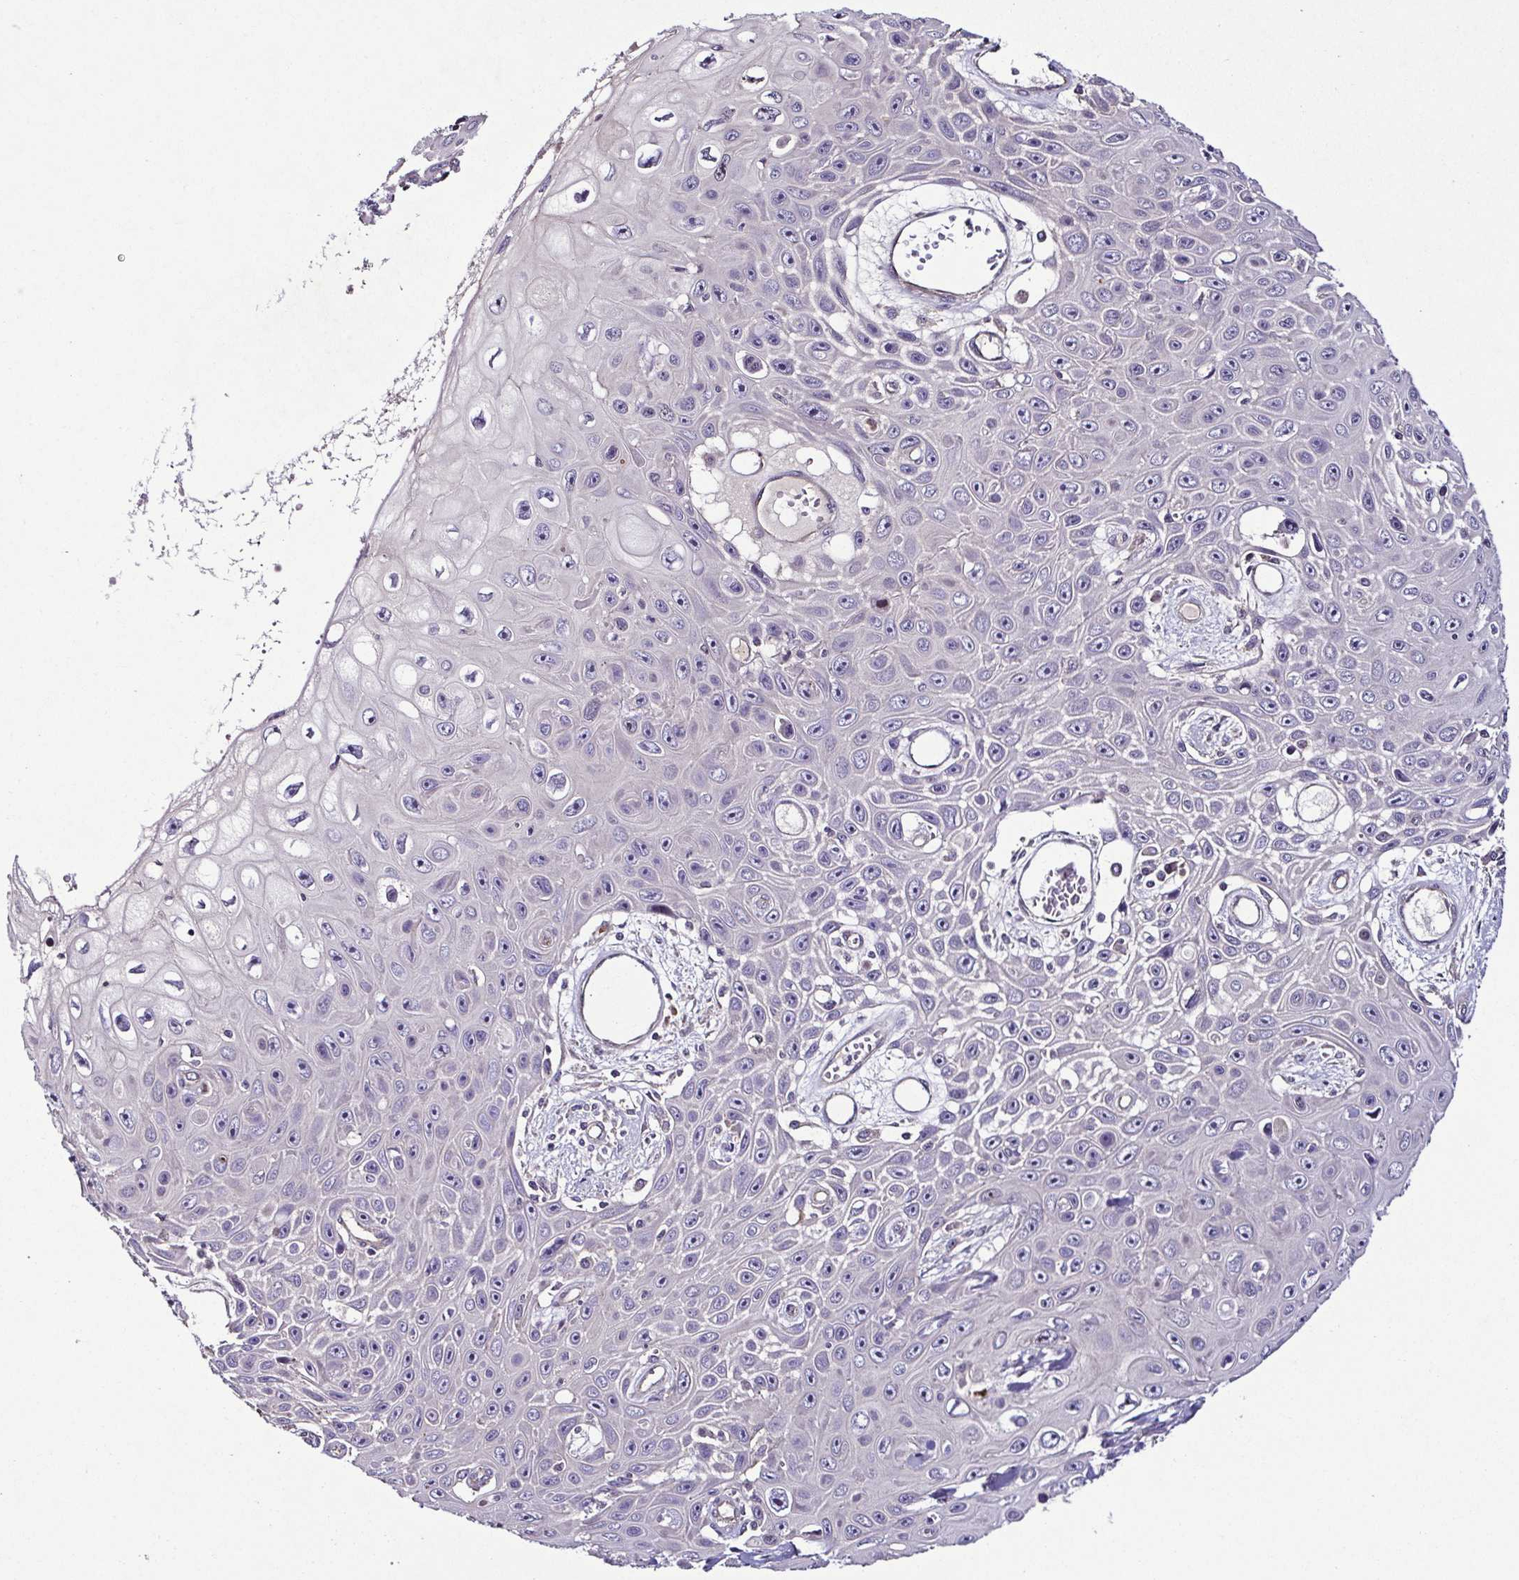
{"staining": {"intensity": "negative", "quantity": "none", "location": "none"}, "tissue": "skin cancer", "cell_type": "Tumor cells", "image_type": "cancer", "snomed": [{"axis": "morphology", "description": "Squamous cell carcinoma, NOS"}, {"axis": "topography", "description": "Skin"}], "caption": "A high-resolution image shows immunohistochemistry staining of skin cancer, which exhibits no significant positivity in tumor cells.", "gene": "LMOD2", "patient": {"sex": "male", "age": 82}}